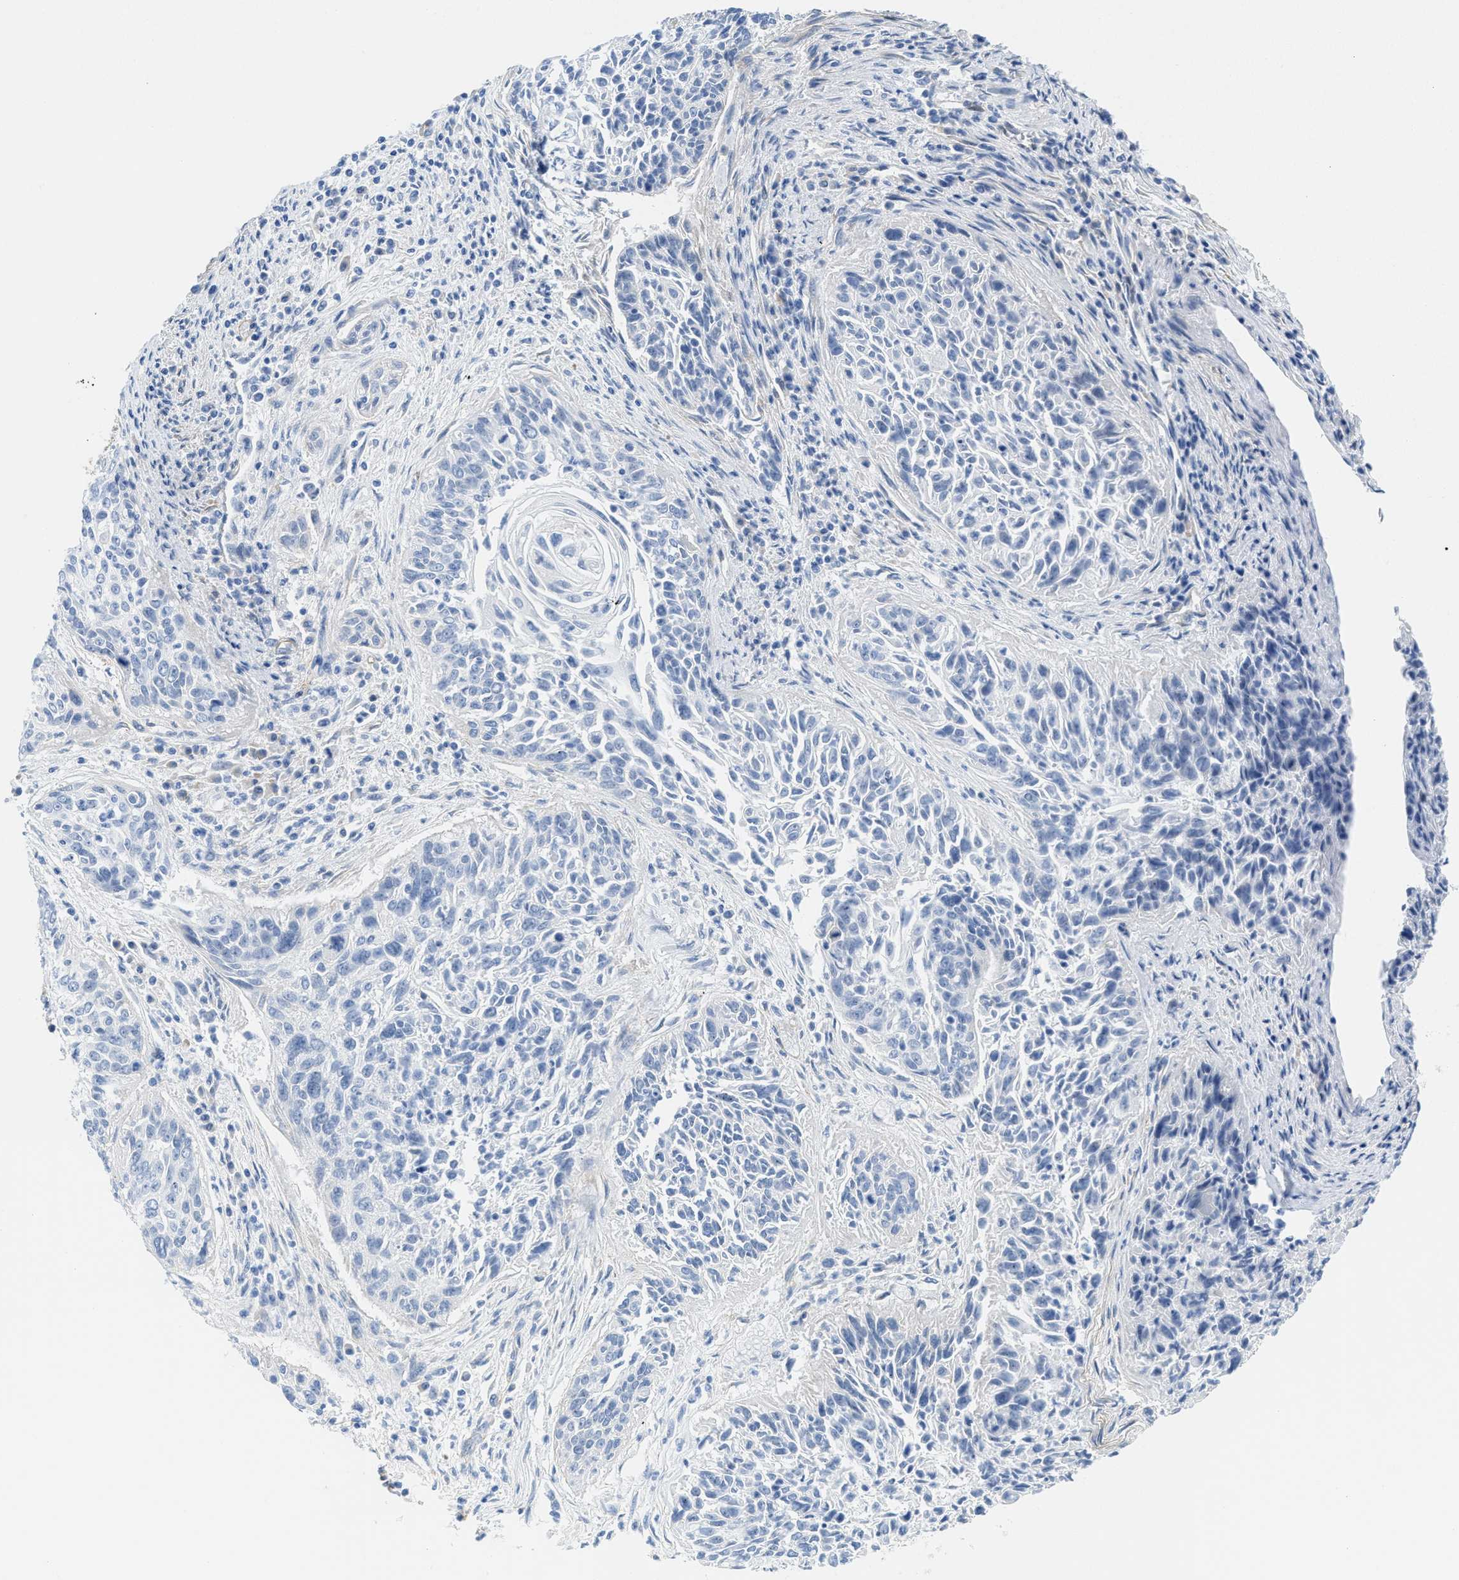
{"staining": {"intensity": "negative", "quantity": "none", "location": "none"}, "tissue": "cervical cancer", "cell_type": "Tumor cells", "image_type": "cancer", "snomed": [{"axis": "morphology", "description": "Squamous cell carcinoma, NOS"}, {"axis": "topography", "description": "Cervix"}], "caption": "There is no significant expression in tumor cells of cervical cancer (squamous cell carcinoma).", "gene": "TUB", "patient": {"sex": "female", "age": 55}}